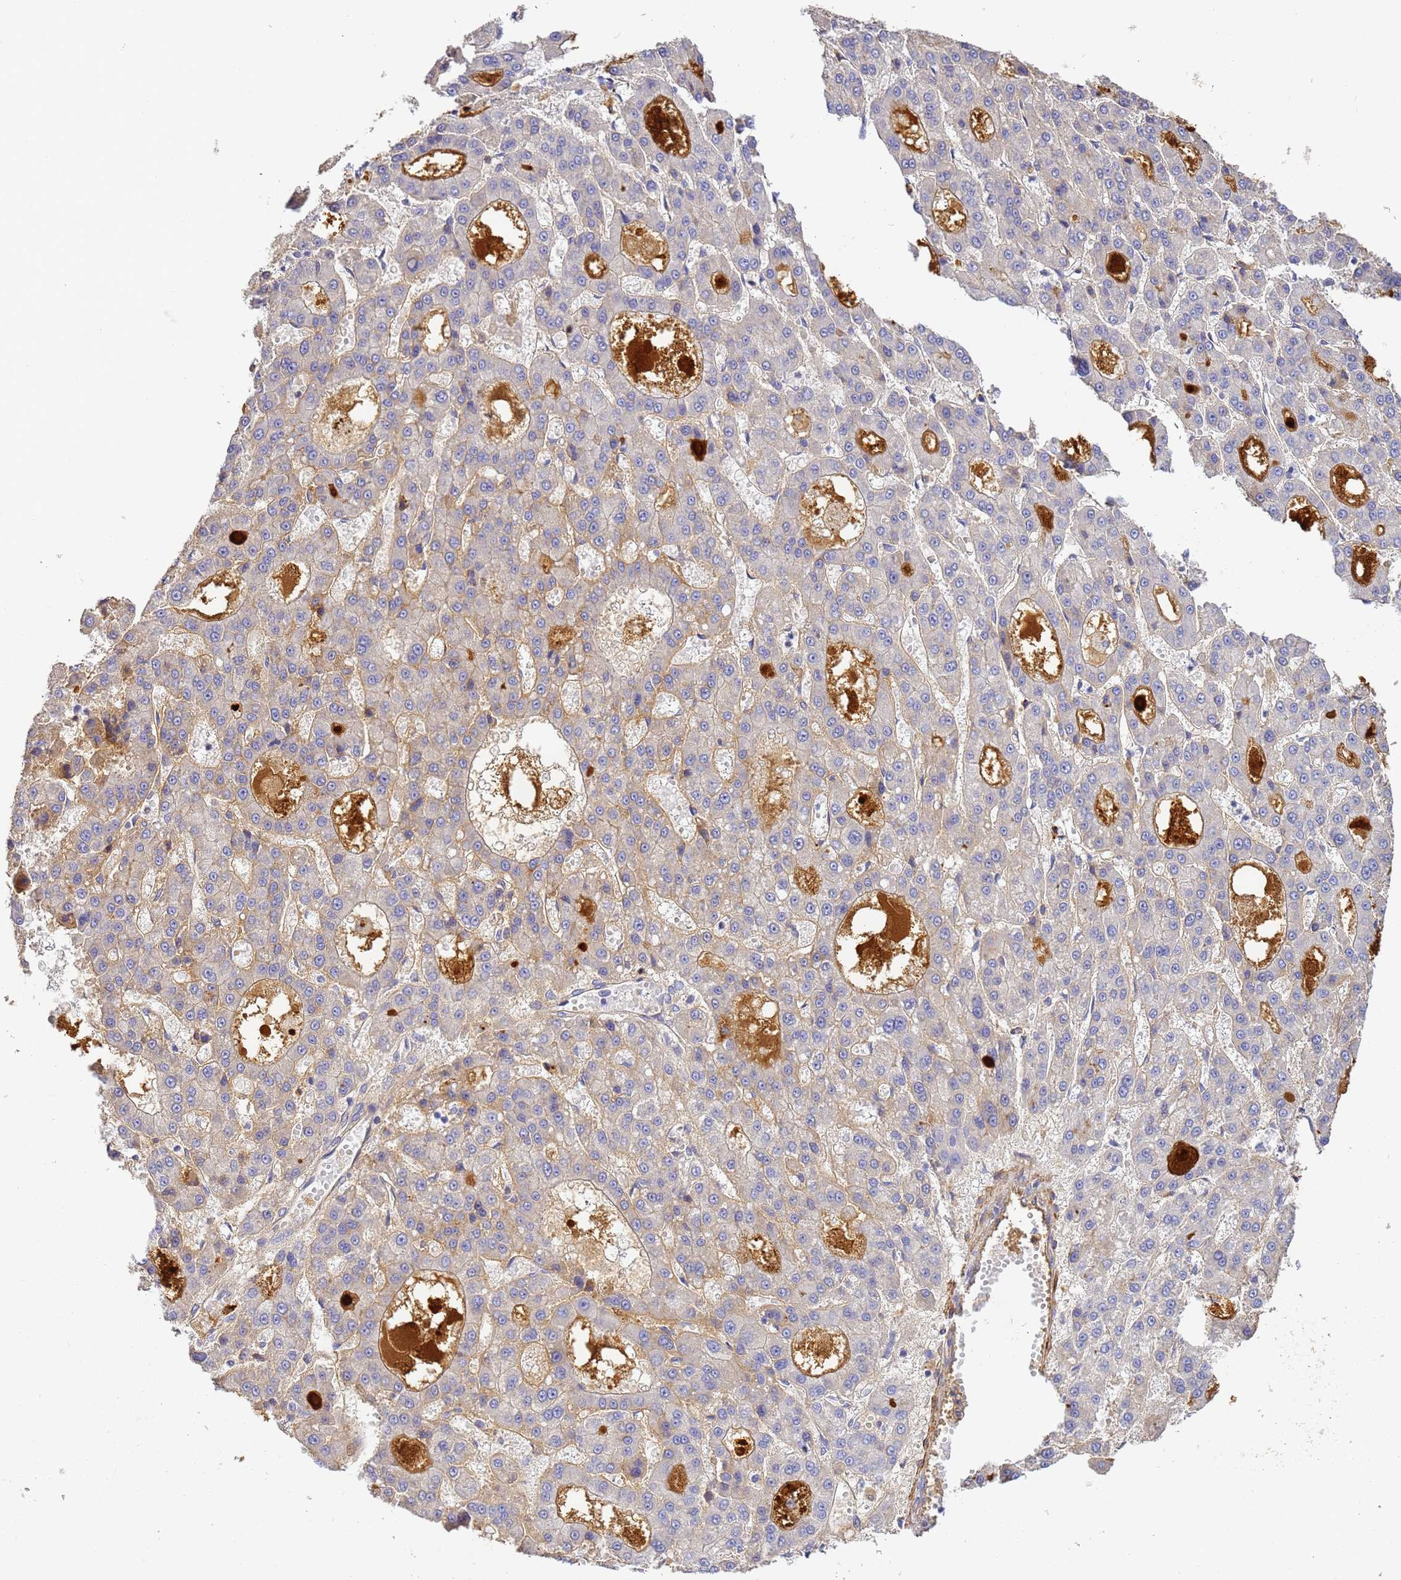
{"staining": {"intensity": "weak", "quantity": "<25%", "location": "cytoplasmic/membranous"}, "tissue": "liver cancer", "cell_type": "Tumor cells", "image_type": "cancer", "snomed": [{"axis": "morphology", "description": "Carcinoma, Hepatocellular, NOS"}, {"axis": "topography", "description": "Liver"}], "caption": "Protein analysis of hepatocellular carcinoma (liver) displays no significant staining in tumor cells.", "gene": "CFH", "patient": {"sex": "male", "age": 70}}